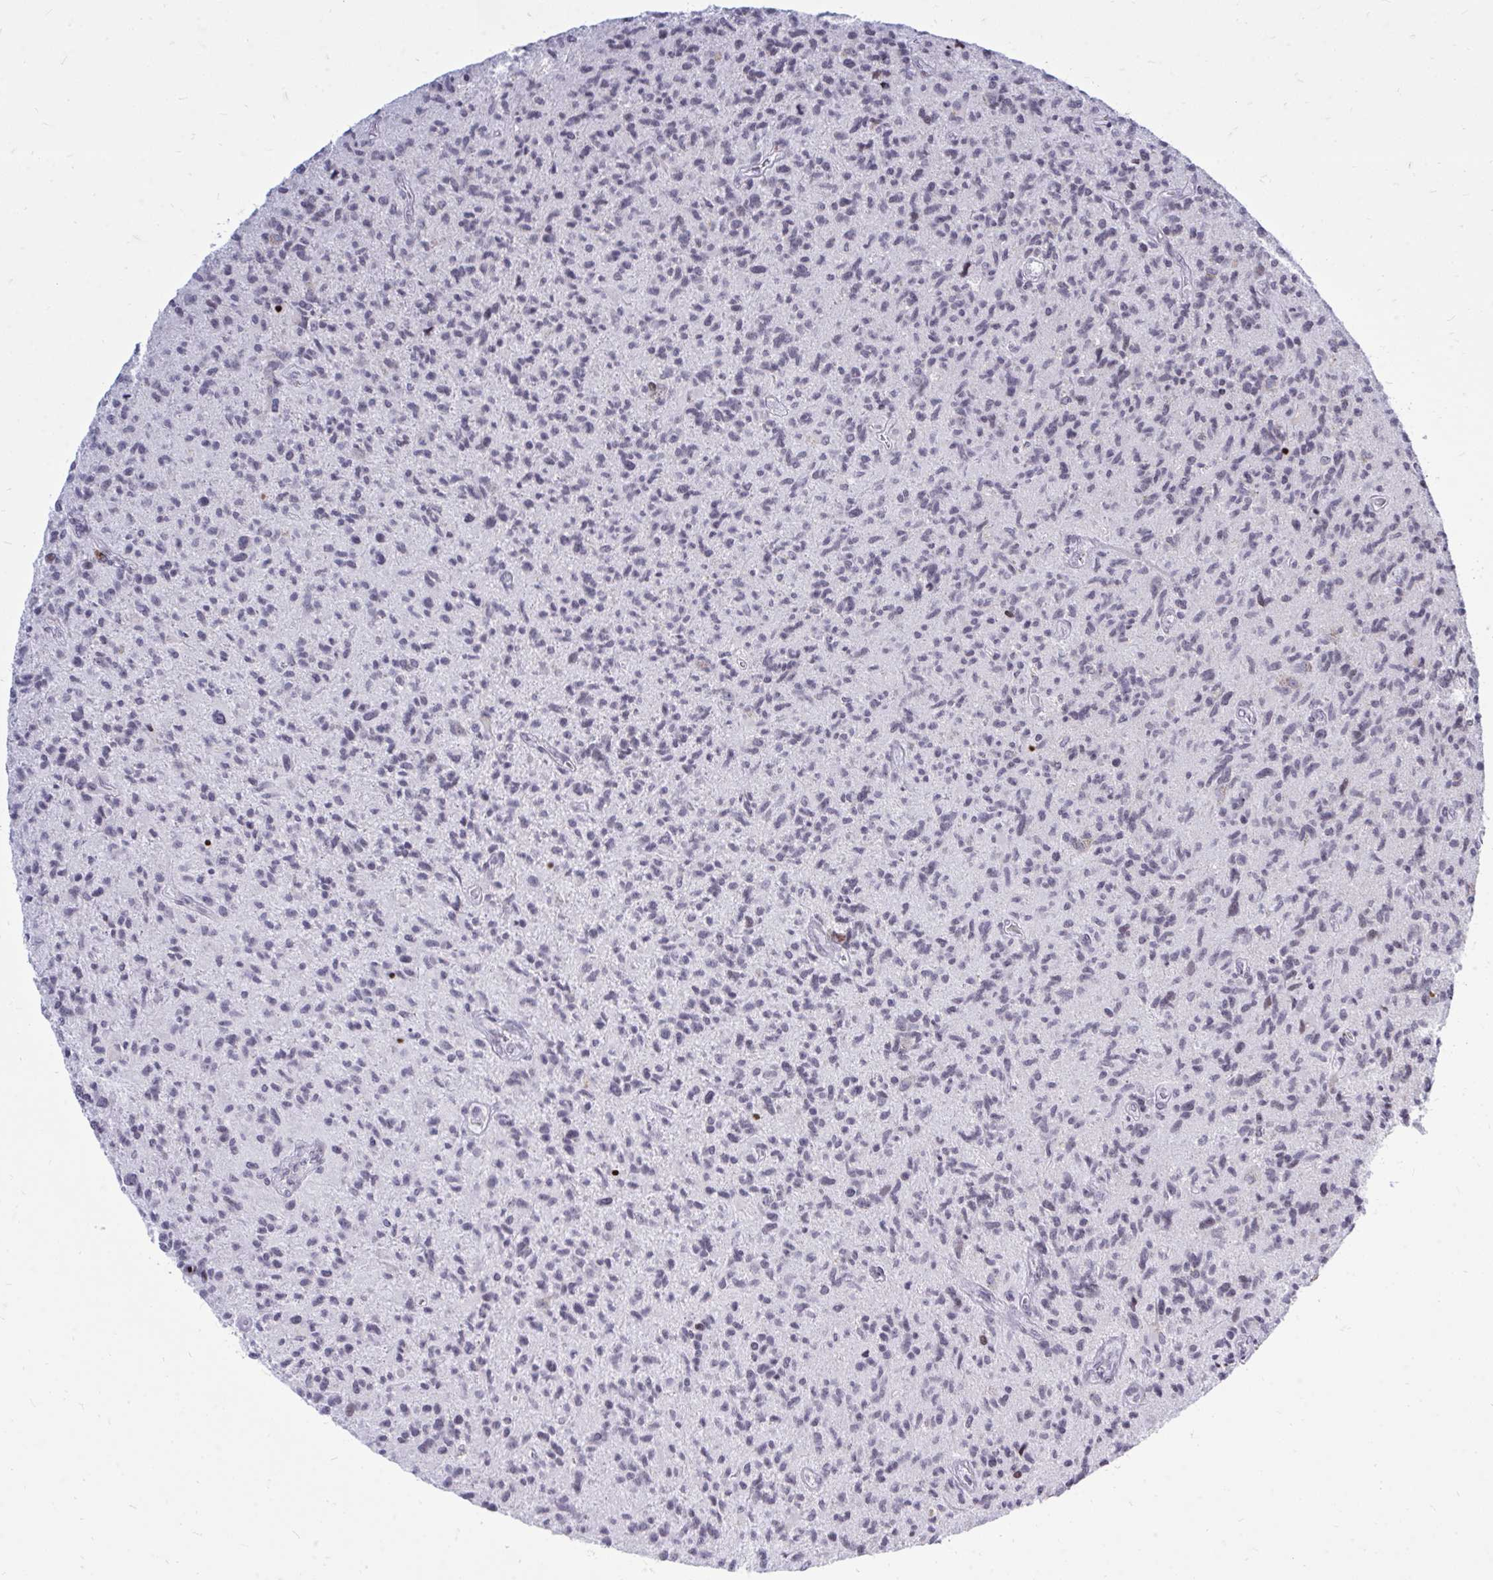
{"staining": {"intensity": "negative", "quantity": "none", "location": "none"}, "tissue": "glioma", "cell_type": "Tumor cells", "image_type": "cancer", "snomed": [{"axis": "morphology", "description": "Glioma, malignant, High grade"}, {"axis": "topography", "description": "Brain"}], "caption": "Immunohistochemistry photomicrograph of neoplastic tissue: malignant glioma (high-grade) stained with DAB reveals no significant protein positivity in tumor cells. (DAB immunohistochemistry (IHC) visualized using brightfield microscopy, high magnification).", "gene": "GABRA1", "patient": {"sex": "female", "age": 70}}